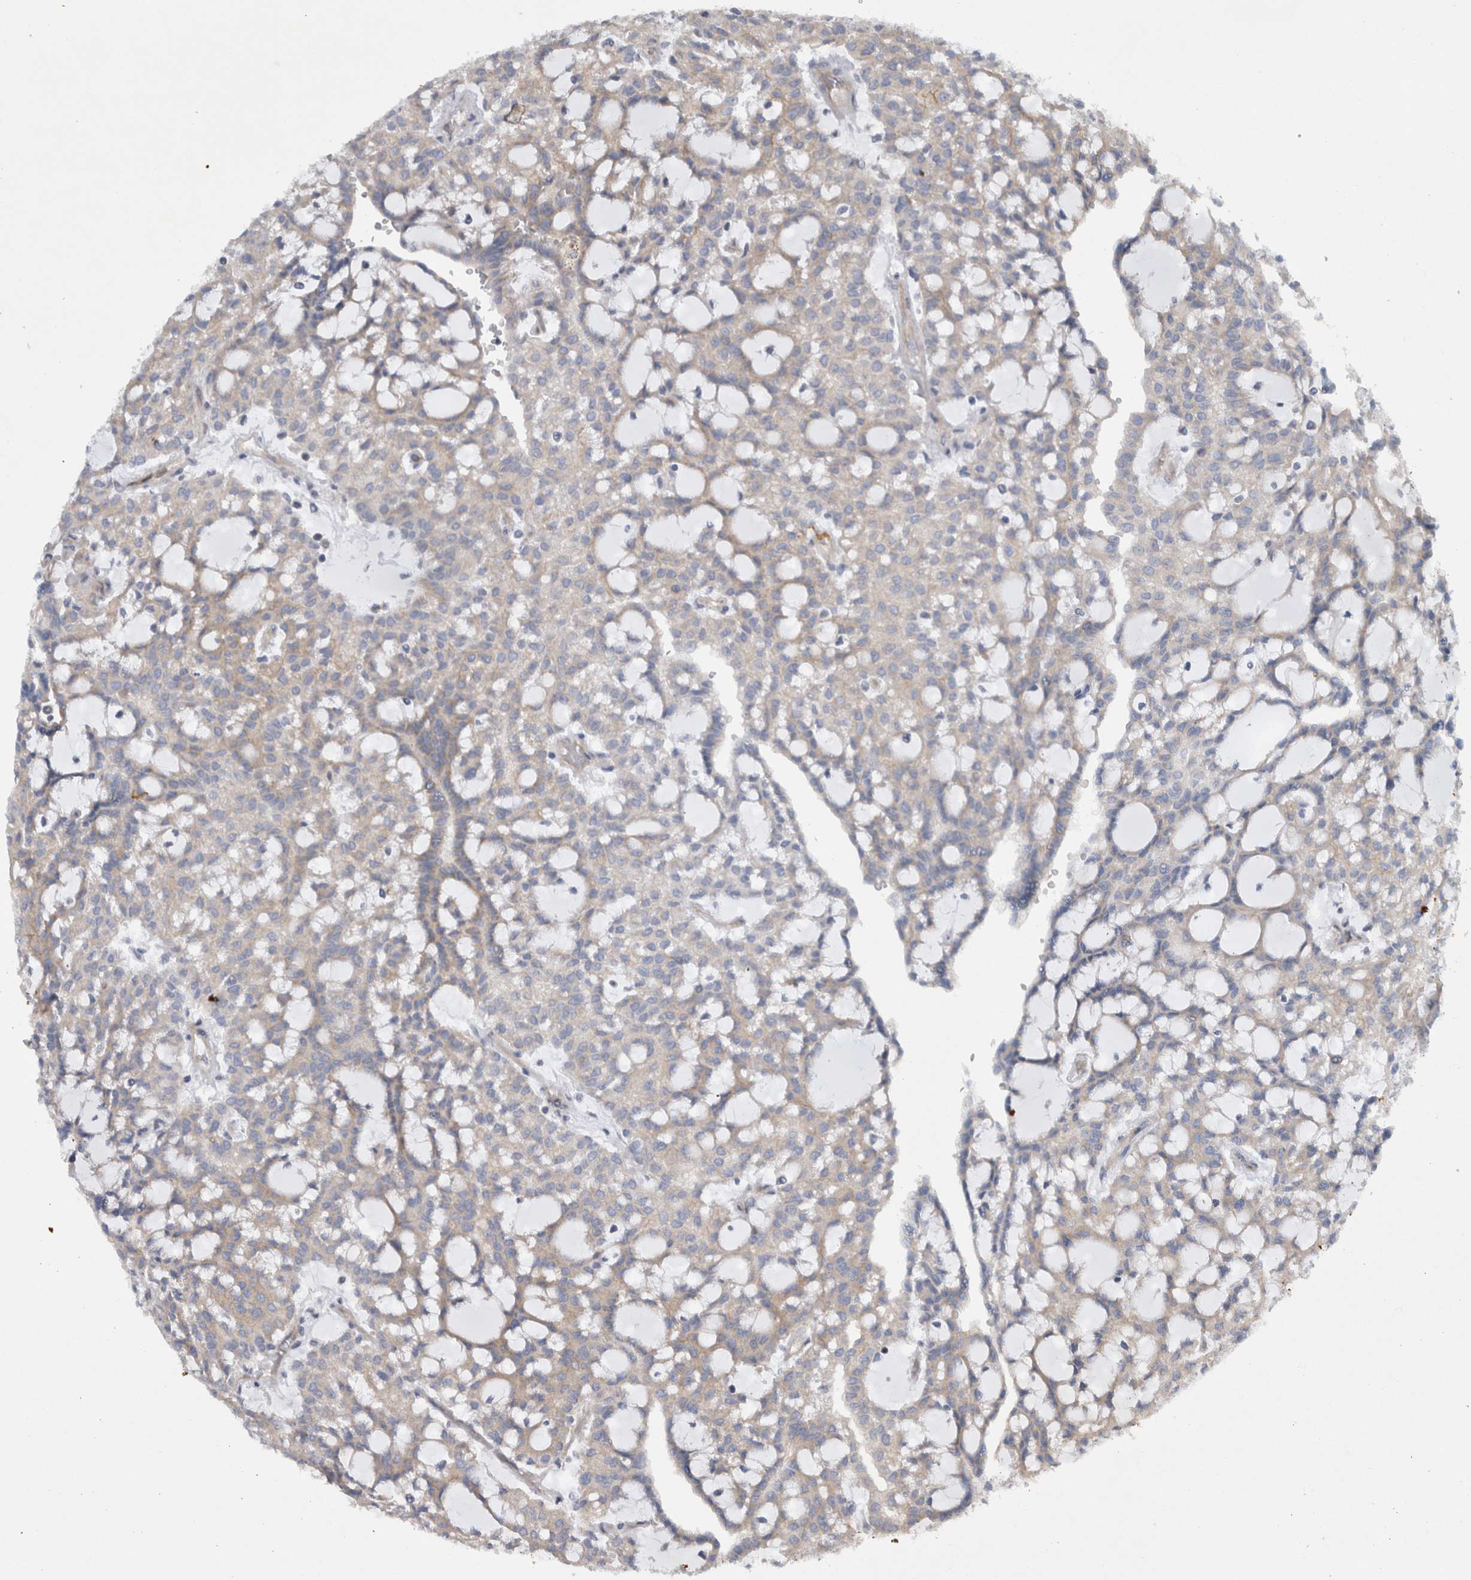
{"staining": {"intensity": "weak", "quantity": "<25%", "location": "cytoplasmic/membranous"}, "tissue": "renal cancer", "cell_type": "Tumor cells", "image_type": "cancer", "snomed": [{"axis": "morphology", "description": "Adenocarcinoma, NOS"}, {"axis": "topography", "description": "Kidney"}], "caption": "Renal adenocarcinoma was stained to show a protein in brown. There is no significant staining in tumor cells.", "gene": "SCARA5", "patient": {"sex": "male", "age": 63}}